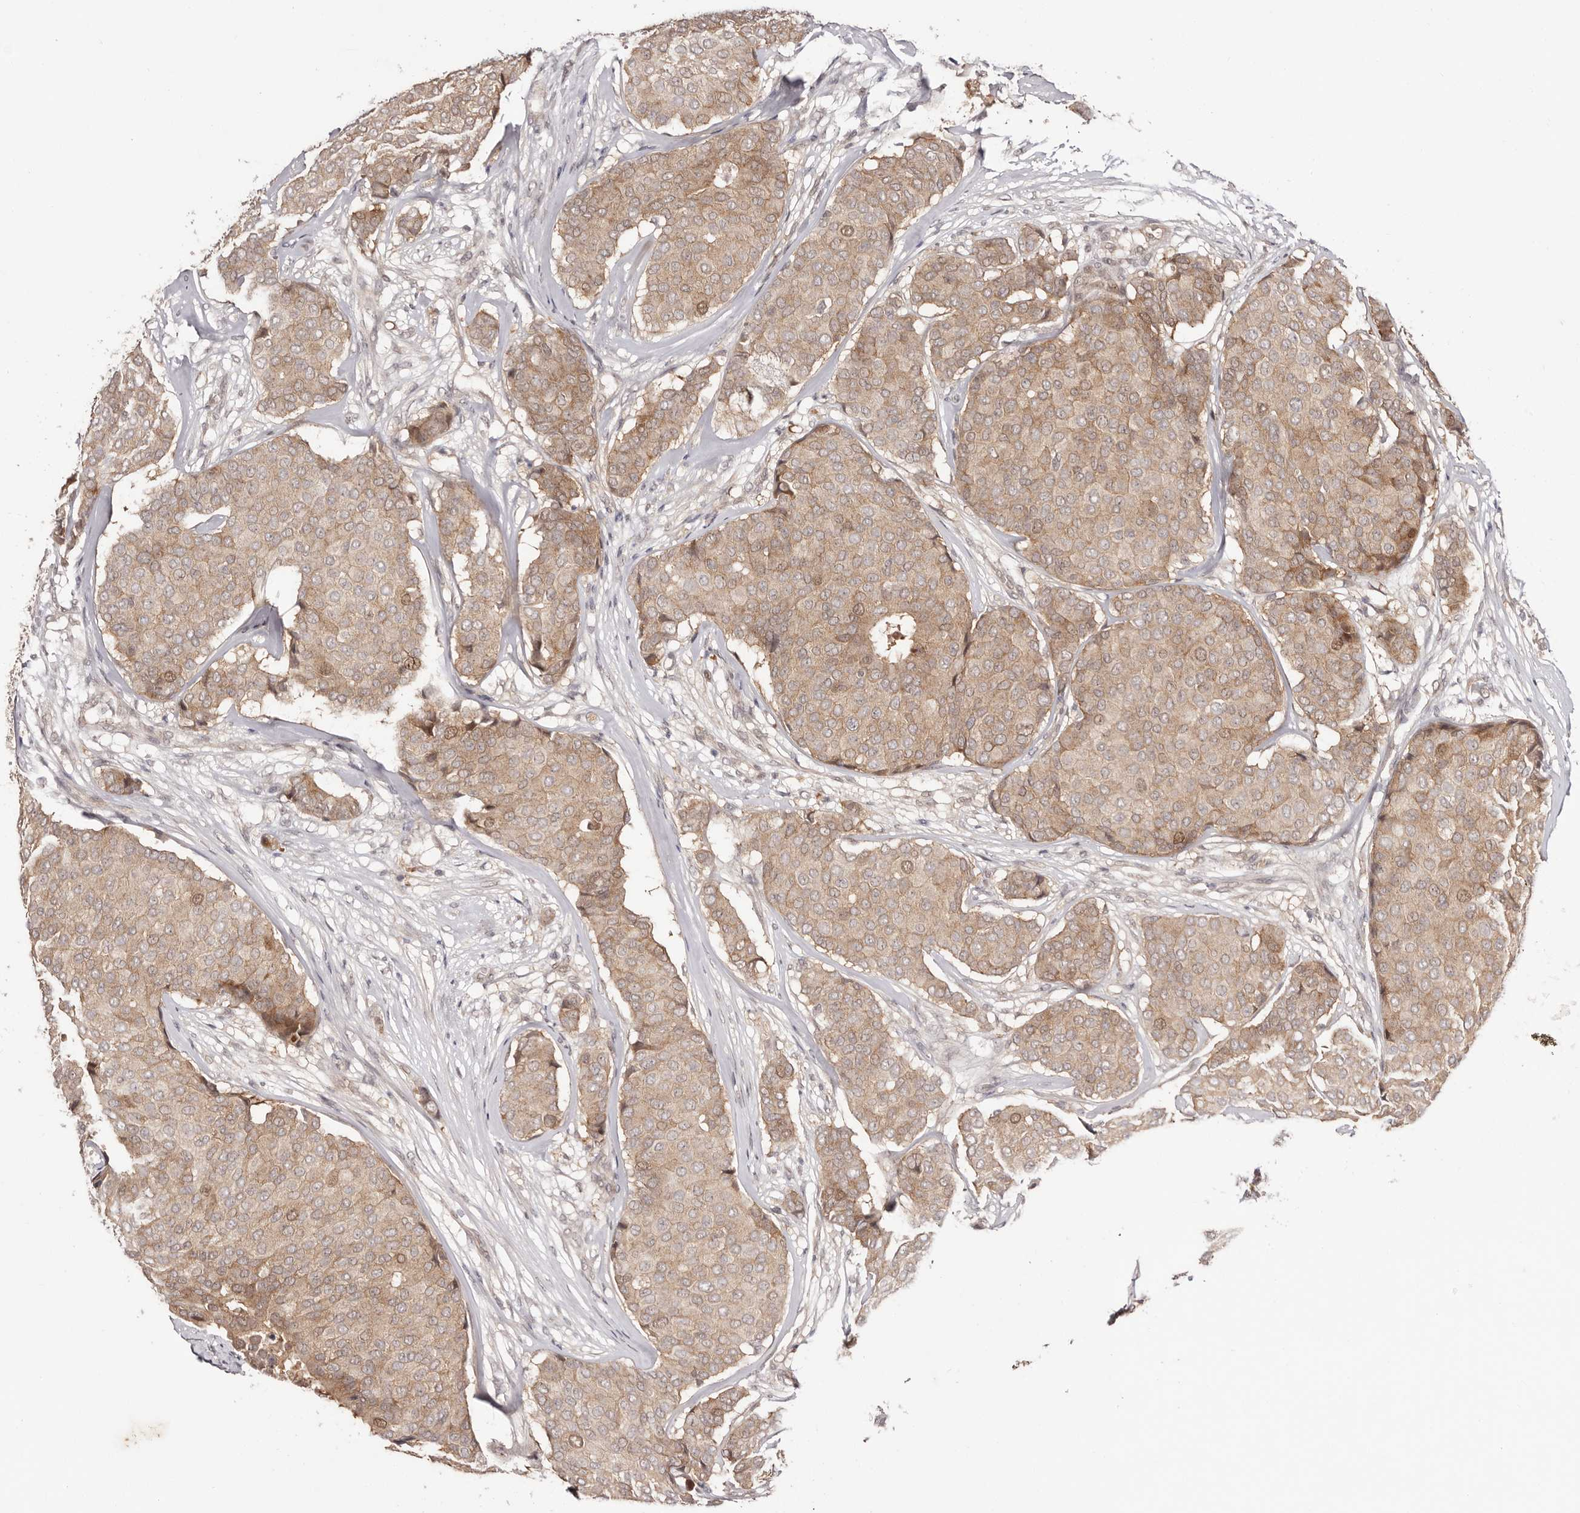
{"staining": {"intensity": "weak", "quantity": ">75%", "location": "cytoplasmic/membranous"}, "tissue": "breast cancer", "cell_type": "Tumor cells", "image_type": "cancer", "snomed": [{"axis": "morphology", "description": "Duct carcinoma"}, {"axis": "topography", "description": "Breast"}], "caption": "Immunohistochemistry (IHC) staining of breast cancer, which displays low levels of weak cytoplasmic/membranous staining in approximately >75% of tumor cells indicating weak cytoplasmic/membranous protein staining. The staining was performed using DAB (3,3'-diaminobenzidine) (brown) for protein detection and nuclei were counterstained in hematoxylin (blue).", "gene": "EGR3", "patient": {"sex": "female", "age": 75}}